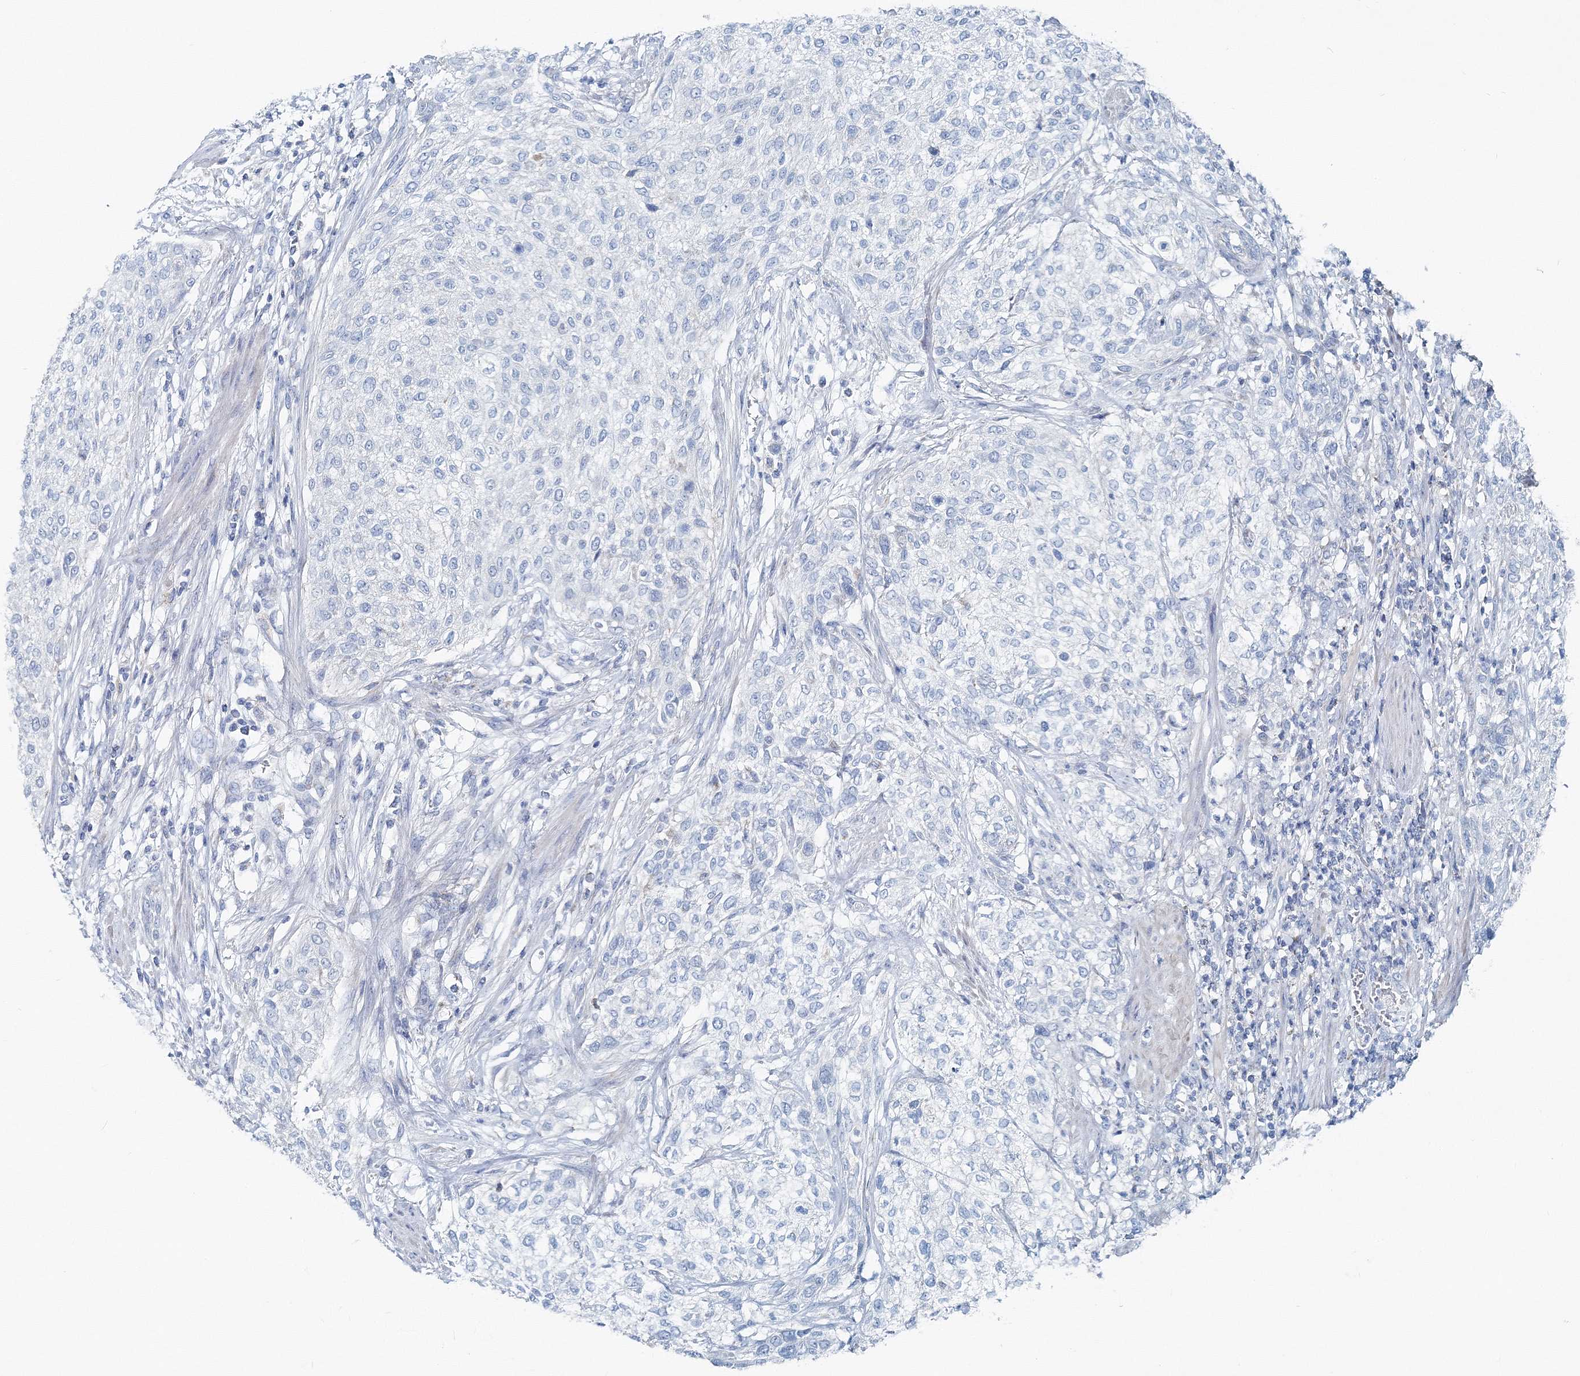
{"staining": {"intensity": "negative", "quantity": "none", "location": "none"}, "tissue": "urothelial cancer", "cell_type": "Tumor cells", "image_type": "cancer", "snomed": [{"axis": "morphology", "description": "Urothelial carcinoma, High grade"}, {"axis": "topography", "description": "Urinary bladder"}], "caption": "A high-resolution micrograph shows immunohistochemistry staining of urothelial cancer, which demonstrates no significant expression in tumor cells.", "gene": "GABARAPL2", "patient": {"sex": "male", "age": 35}}